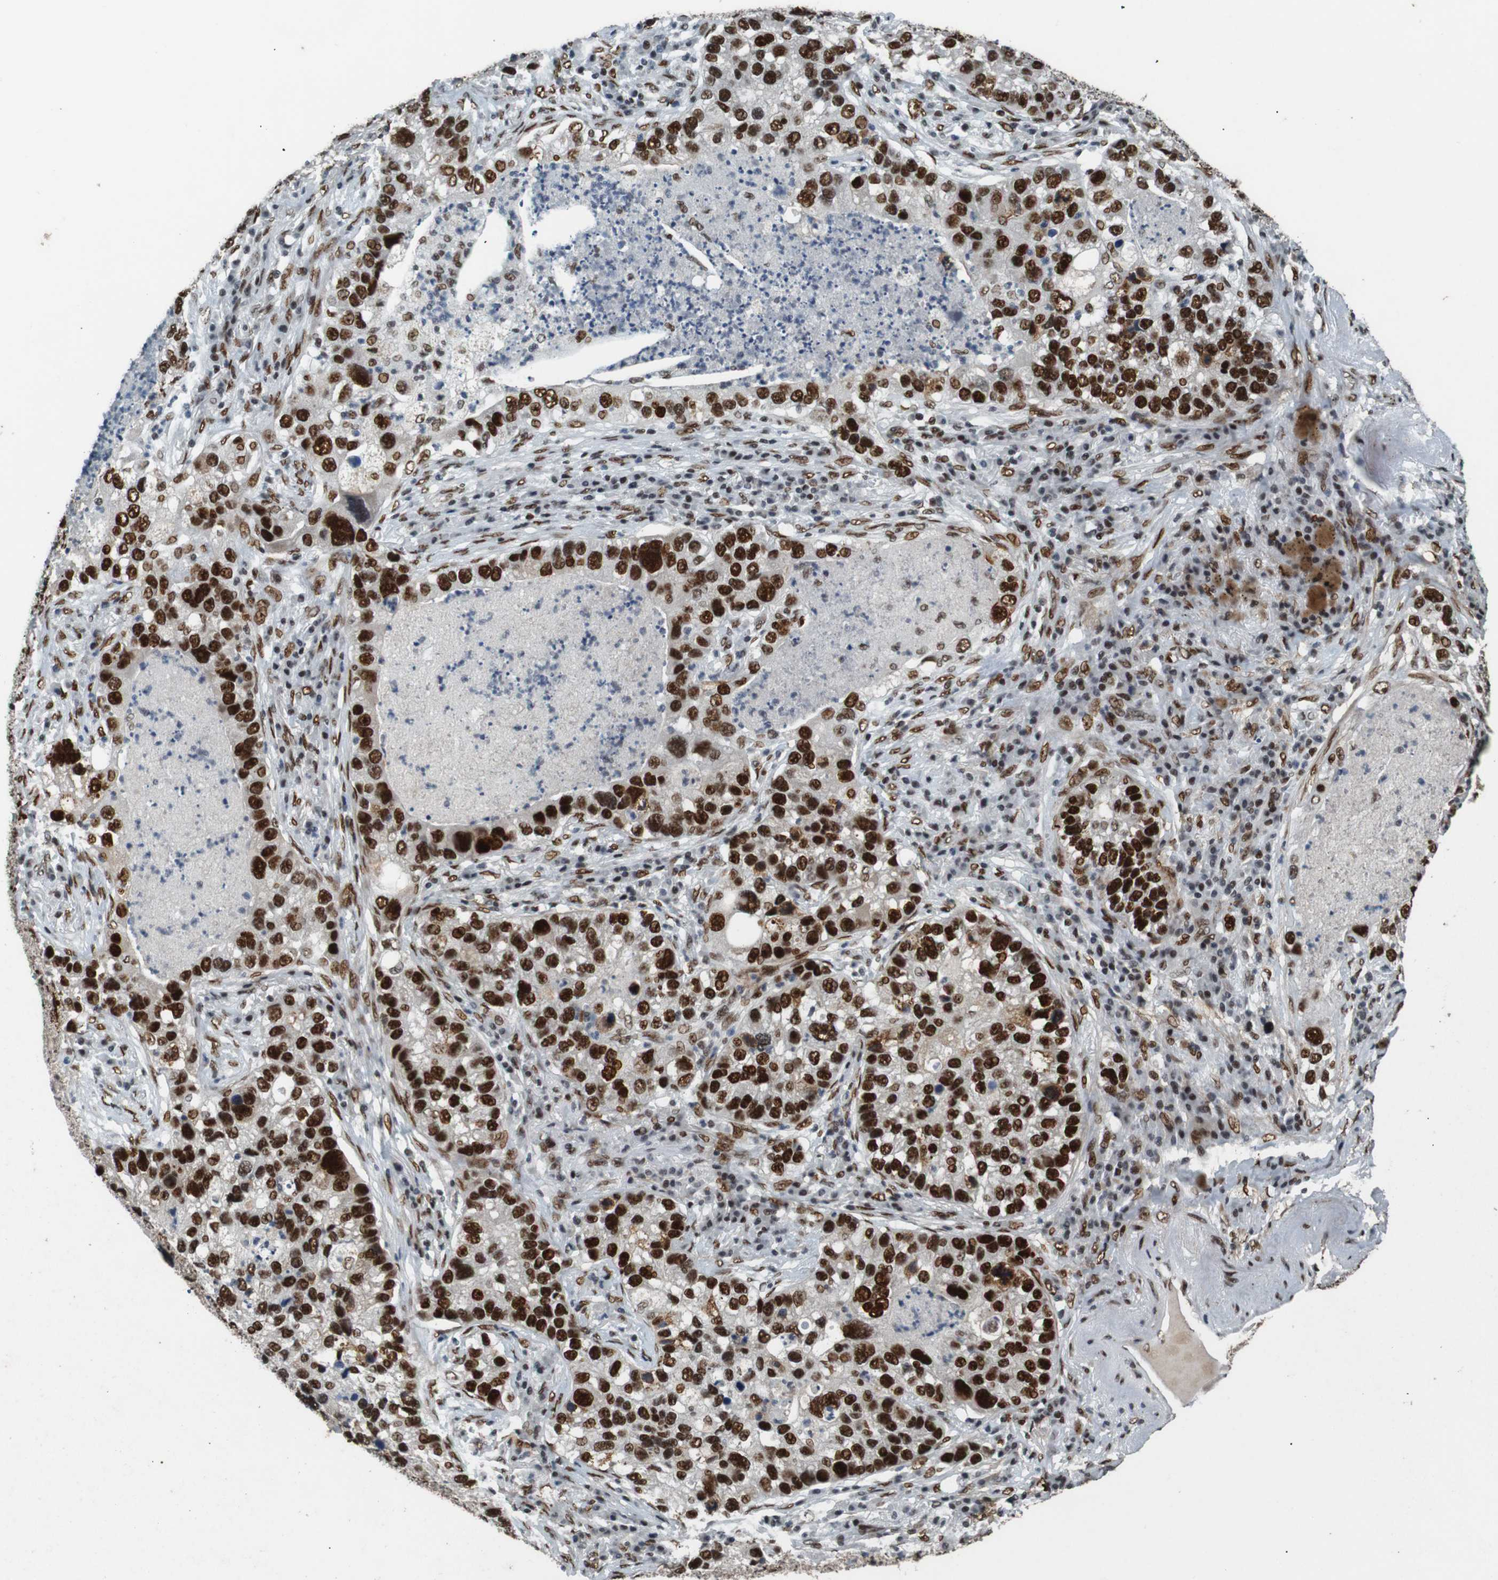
{"staining": {"intensity": "strong", "quantity": ">75%", "location": "nuclear"}, "tissue": "lung cancer", "cell_type": "Tumor cells", "image_type": "cancer", "snomed": [{"axis": "morphology", "description": "Normal tissue, NOS"}, {"axis": "morphology", "description": "Adenocarcinoma, NOS"}, {"axis": "topography", "description": "Bronchus"}, {"axis": "topography", "description": "Lung"}], "caption": "There is high levels of strong nuclear staining in tumor cells of lung adenocarcinoma, as demonstrated by immunohistochemical staining (brown color).", "gene": "HEXIM1", "patient": {"sex": "male", "age": 54}}